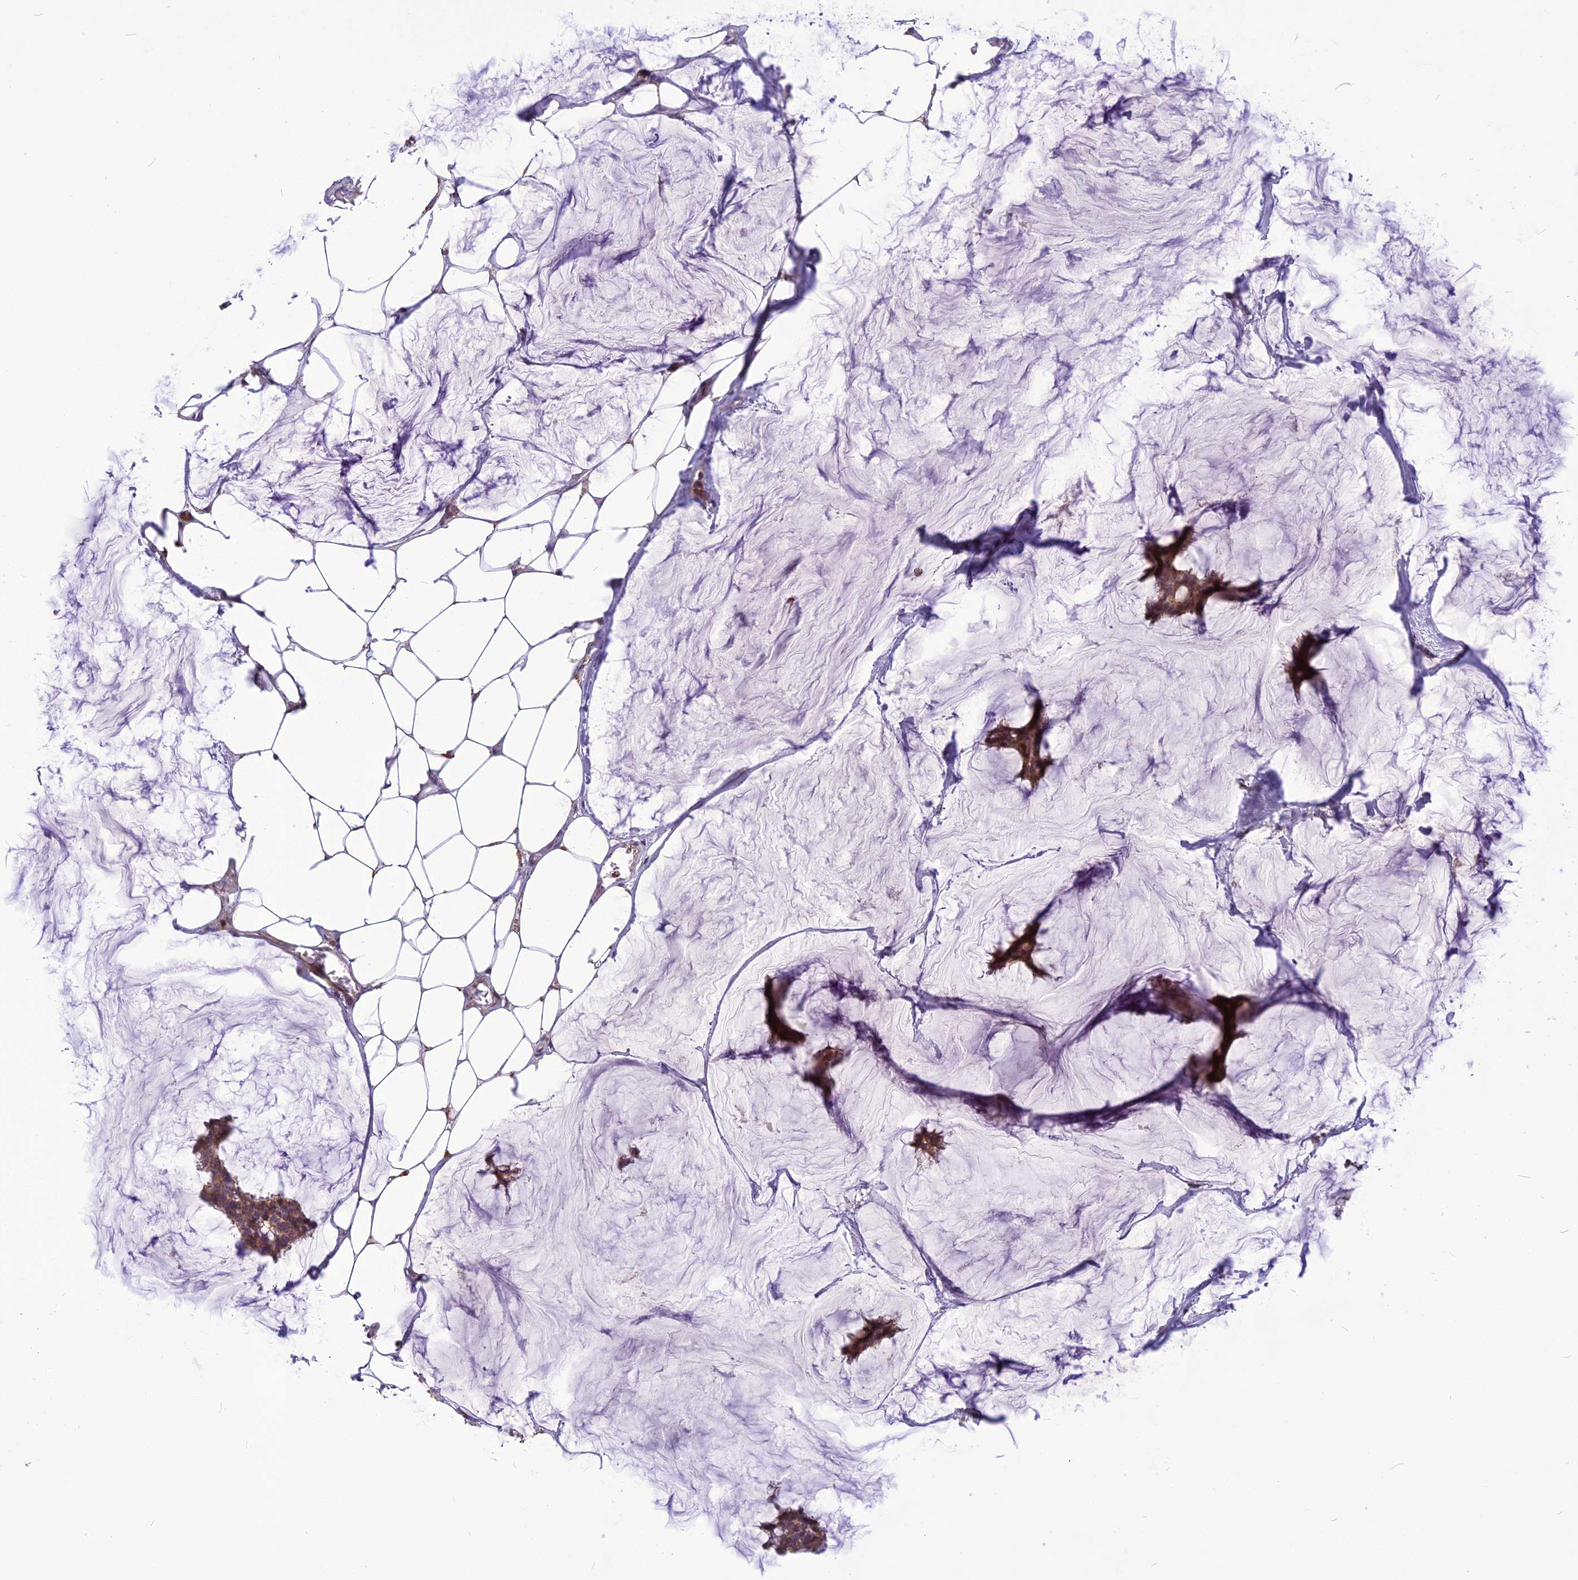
{"staining": {"intensity": "moderate", "quantity": ">75%", "location": "cytoplasmic/membranous"}, "tissue": "breast cancer", "cell_type": "Tumor cells", "image_type": "cancer", "snomed": [{"axis": "morphology", "description": "Duct carcinoma"}, {"axis": "topography", "description": "Breast"}], "caption": "Breast invasive ductal carcinoma was stained to show a protein in brown. There is medium levels of moderate cytoplasmic/membranous staining in approximately >75% of tumor cells. The staining is performed using DAB brown chromogen to label protein expression. The nuclei are counter-stained blue using hematoxylin.", "gene": "CMC1", "patient": {"sex": "female", "age": 93}}